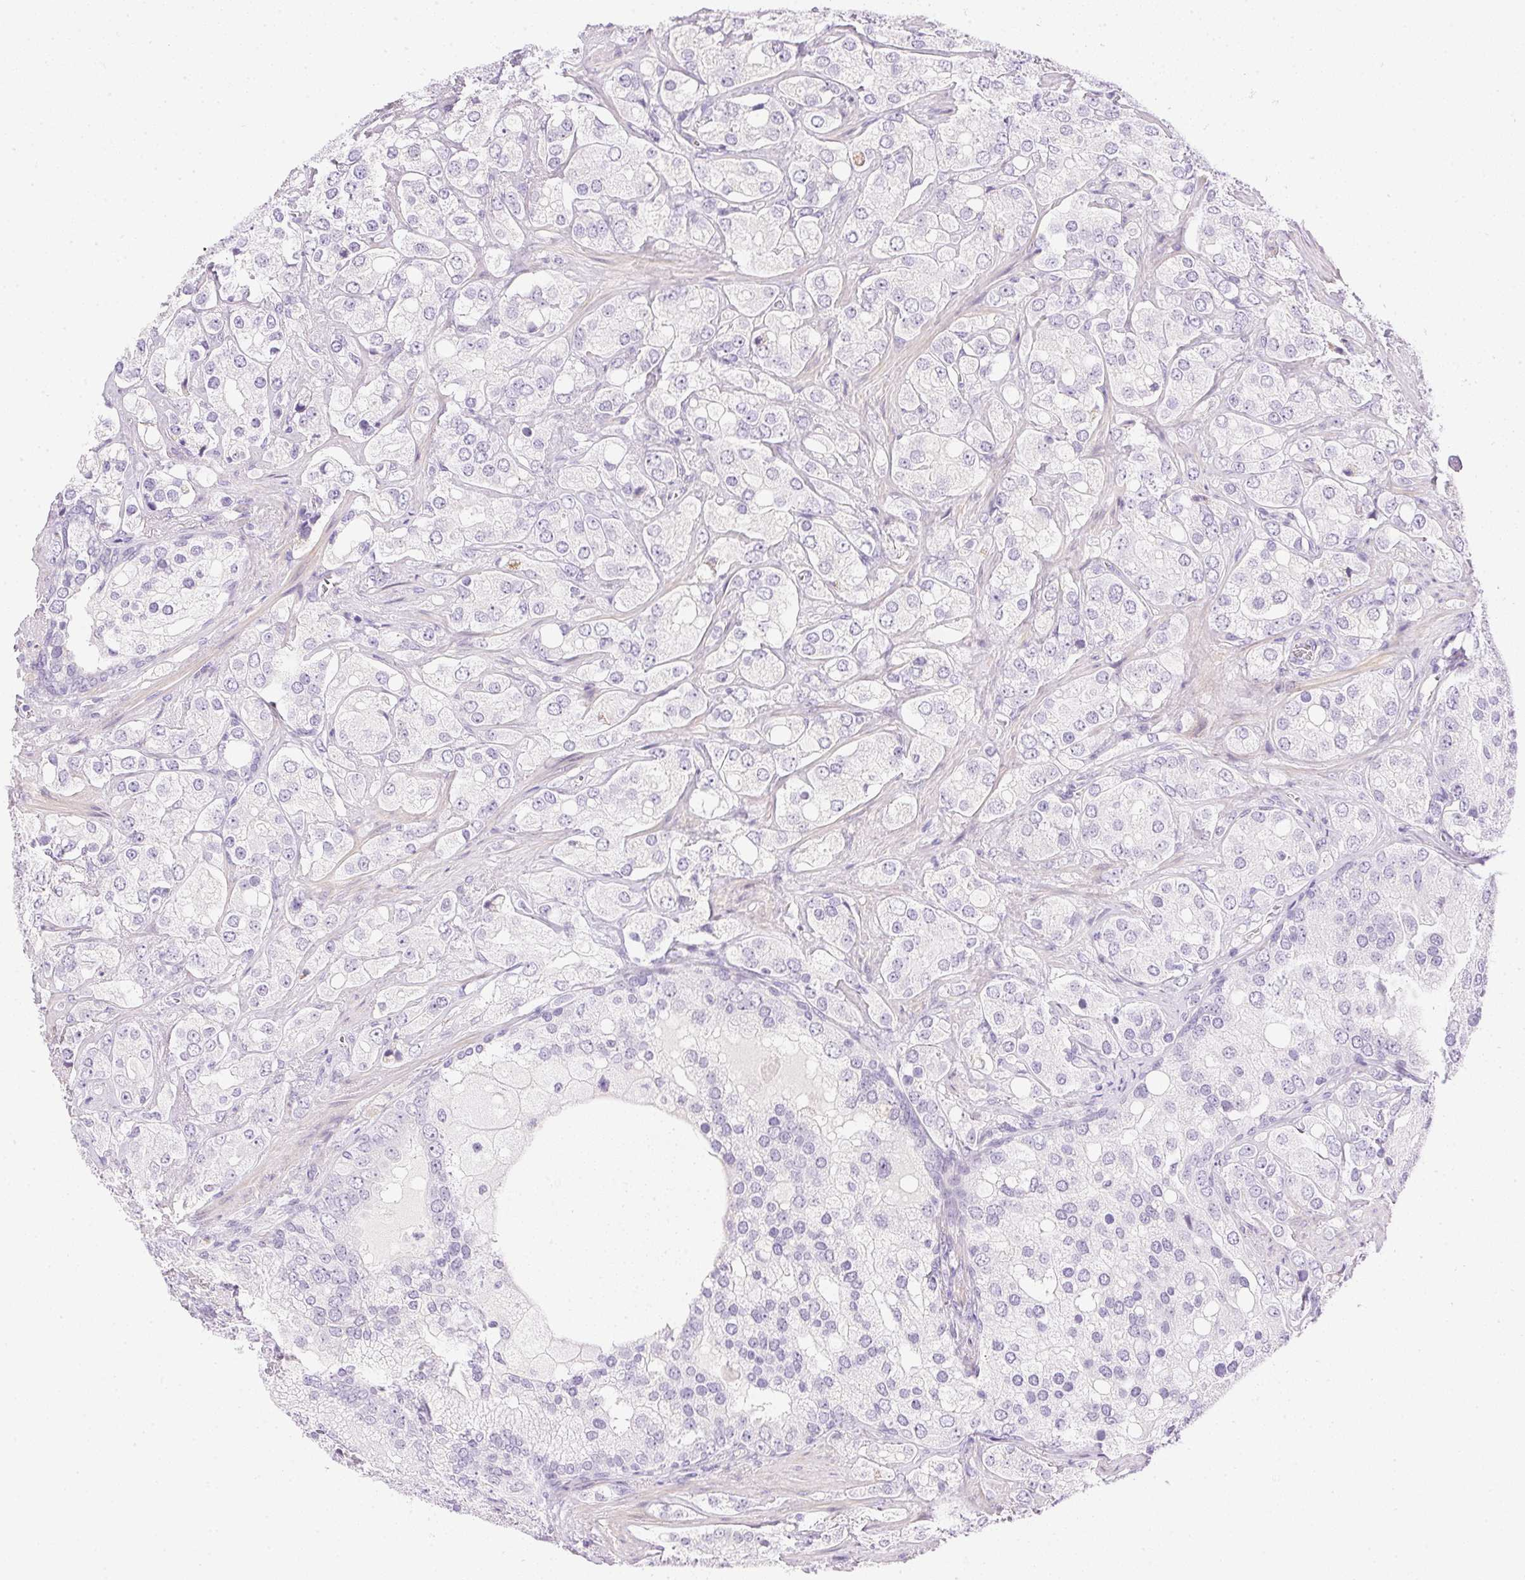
{"staining": {"intensity": "negative", "quantity": "none", "location": "none"}, "tissue": "prostate cancer", "cell_type": "Tumor cells", "image_type": "cancer", "snomed": [{"axis": "morphology", "description": "Adenocarcinoma, High grade"}, {"axis": "topography", "description": "Prostate"}], "caption": "An image of human prostate adenocarcinoma (high-grade) is negative for staining in tumor cells.", "gene": "CTRL", "patient": {"sex": "male", "age": 67}}